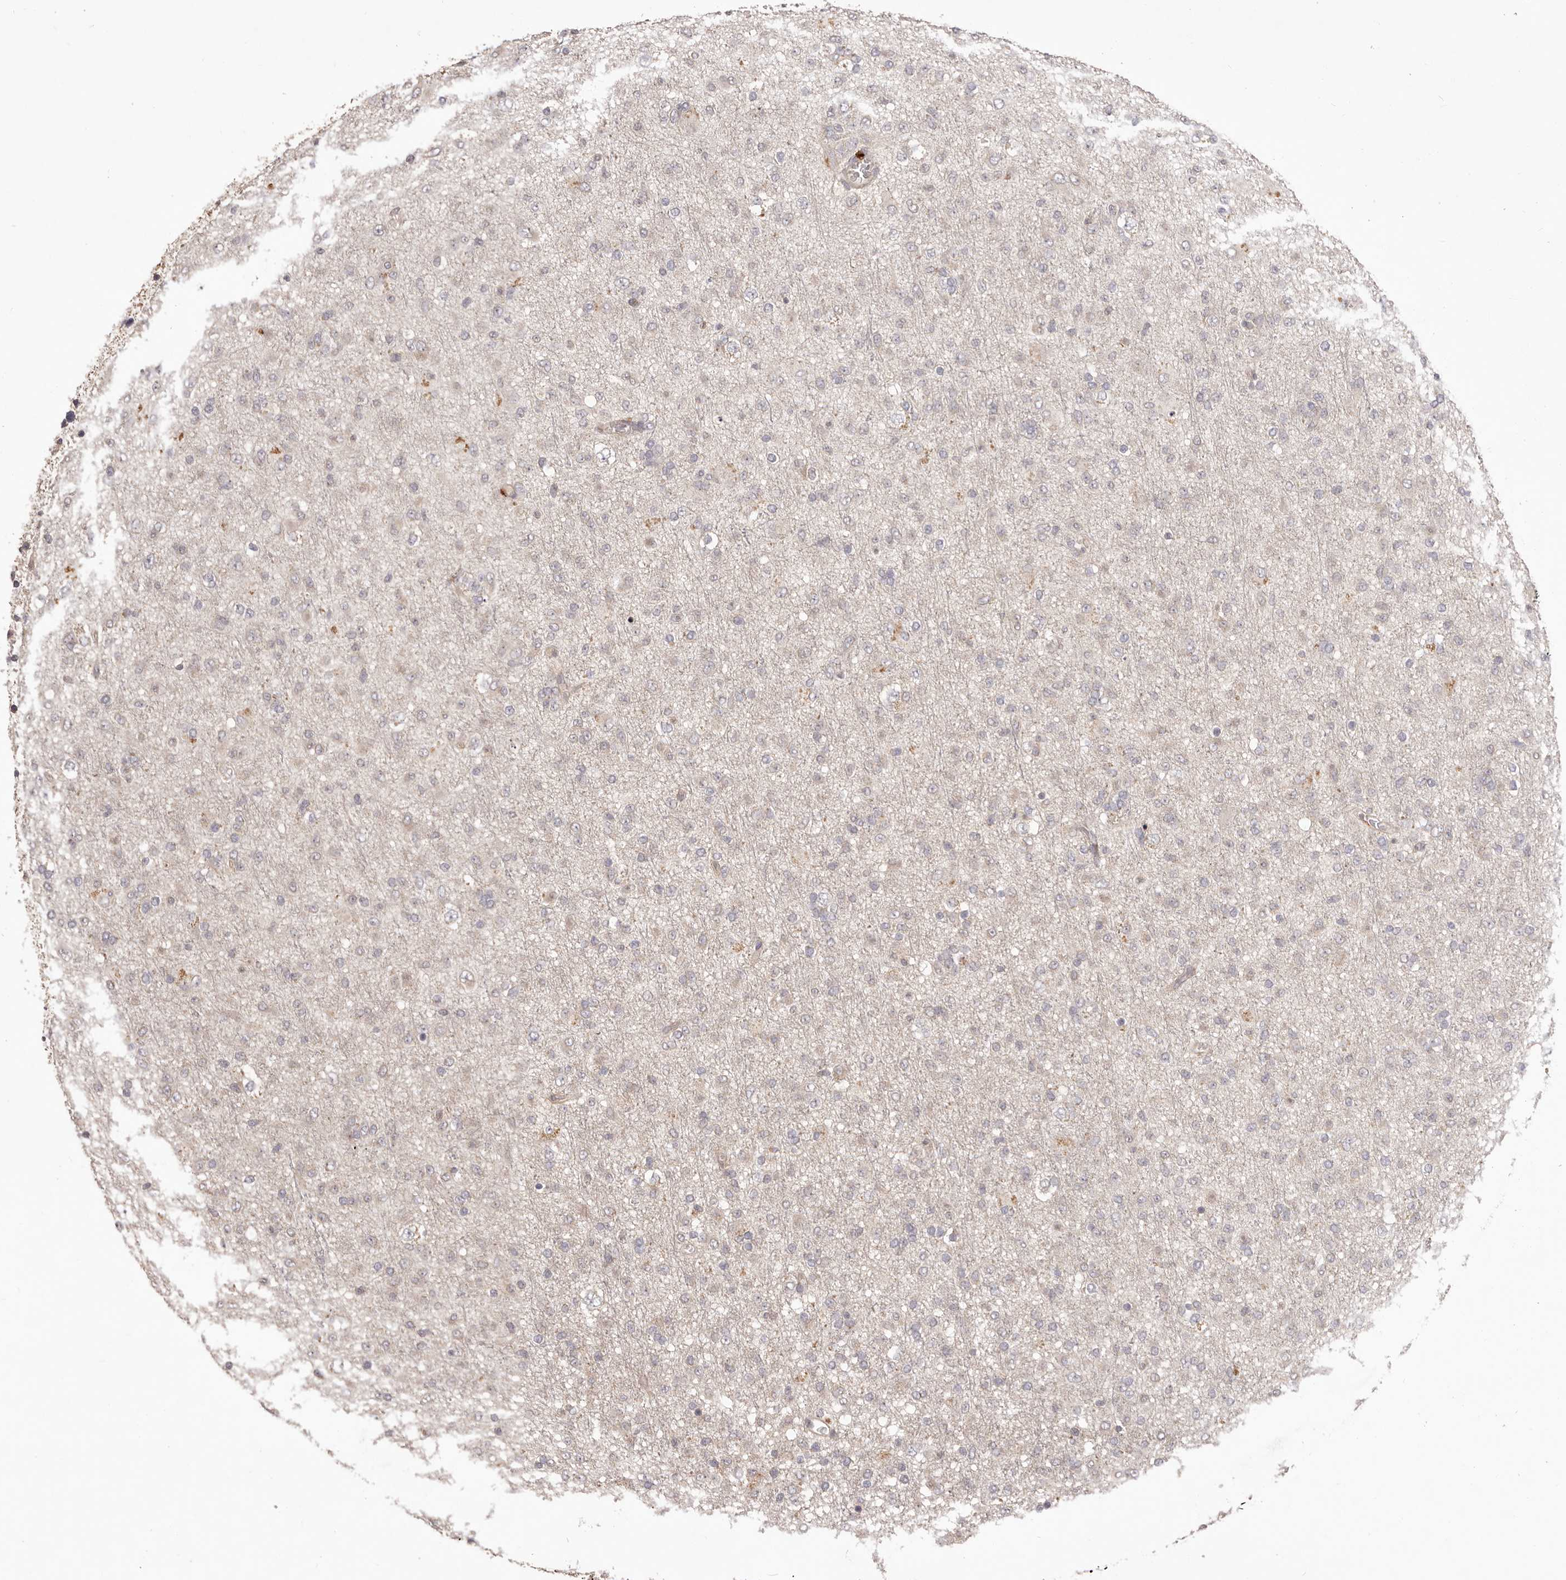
{"staining": {"intensity": "negative", "quantity": "none", "location": "none"}, "tissue": "glioma", "cell_type": "Tumor cells", "image_type": "cancer", "snomed": [{"axis": "morphology", "description": "Glioma, malignant, Low grade"}, {"axis": "topography", "description": "Brain"}], "caption": "Tumor cells are negative for brown protein staining in glioma.", "gene": "HRH1", "patient": {"sex": "male", "age": 65}}